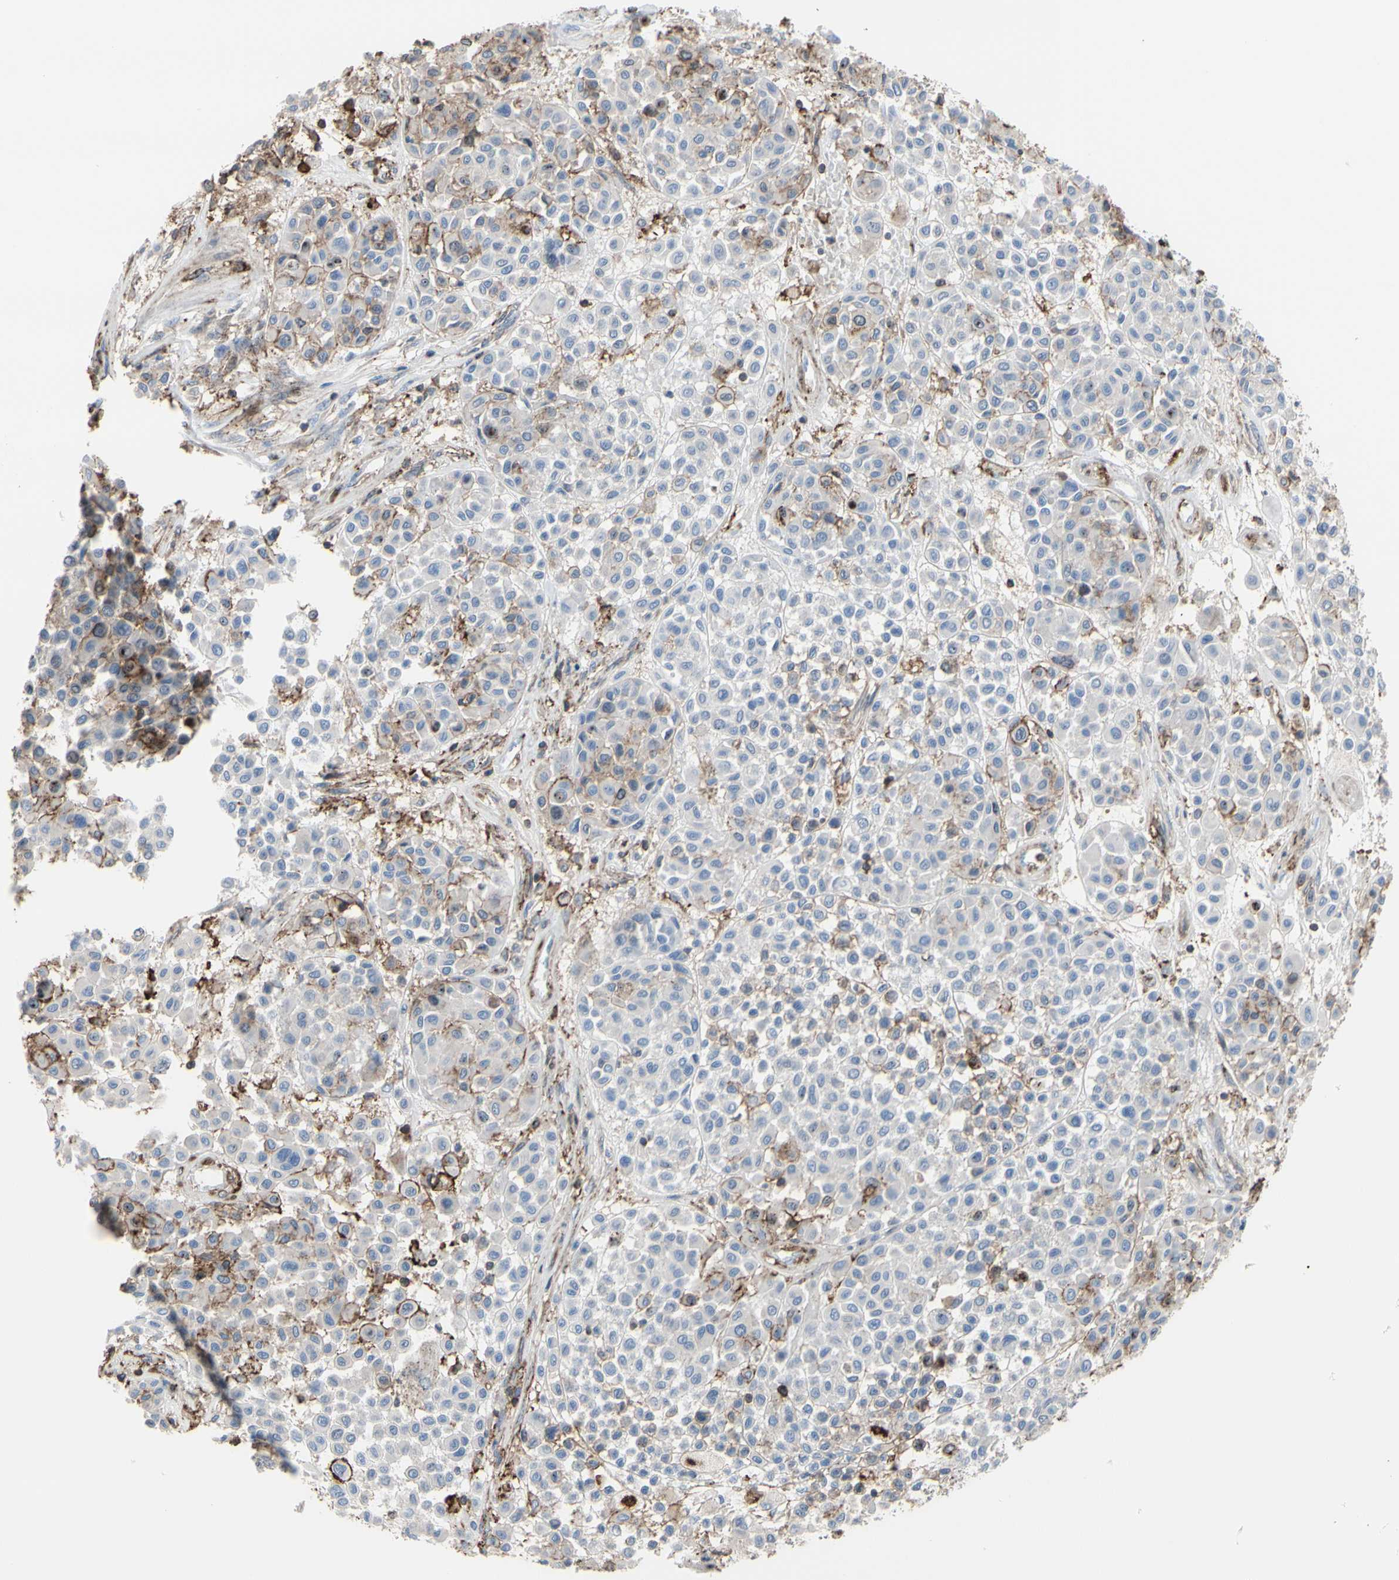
{"staining": {"intensity": "weak", "quantity": "25%-75%", "location": "cytoplasmic/membranous"}, "tissue": "melanoma", "cell_type": "Tumor cells", "image_type": "cancer", "snomed": [{"axis": "morphology", "description": "Malignant melanoma, Metastatic site"}, {"axis": "topography", "description": "Soft tissue"}], "caption": "Immunohistochemistry (IHC) (DAB (3,3'-diaminobenzidine)) staining of human melanoma displays weak cytoplasmic/membranous protein staining in about 25%-75% of tumor cells.", "gene": "ANXA6", "patient": {"sex": "male", "age": 41}}